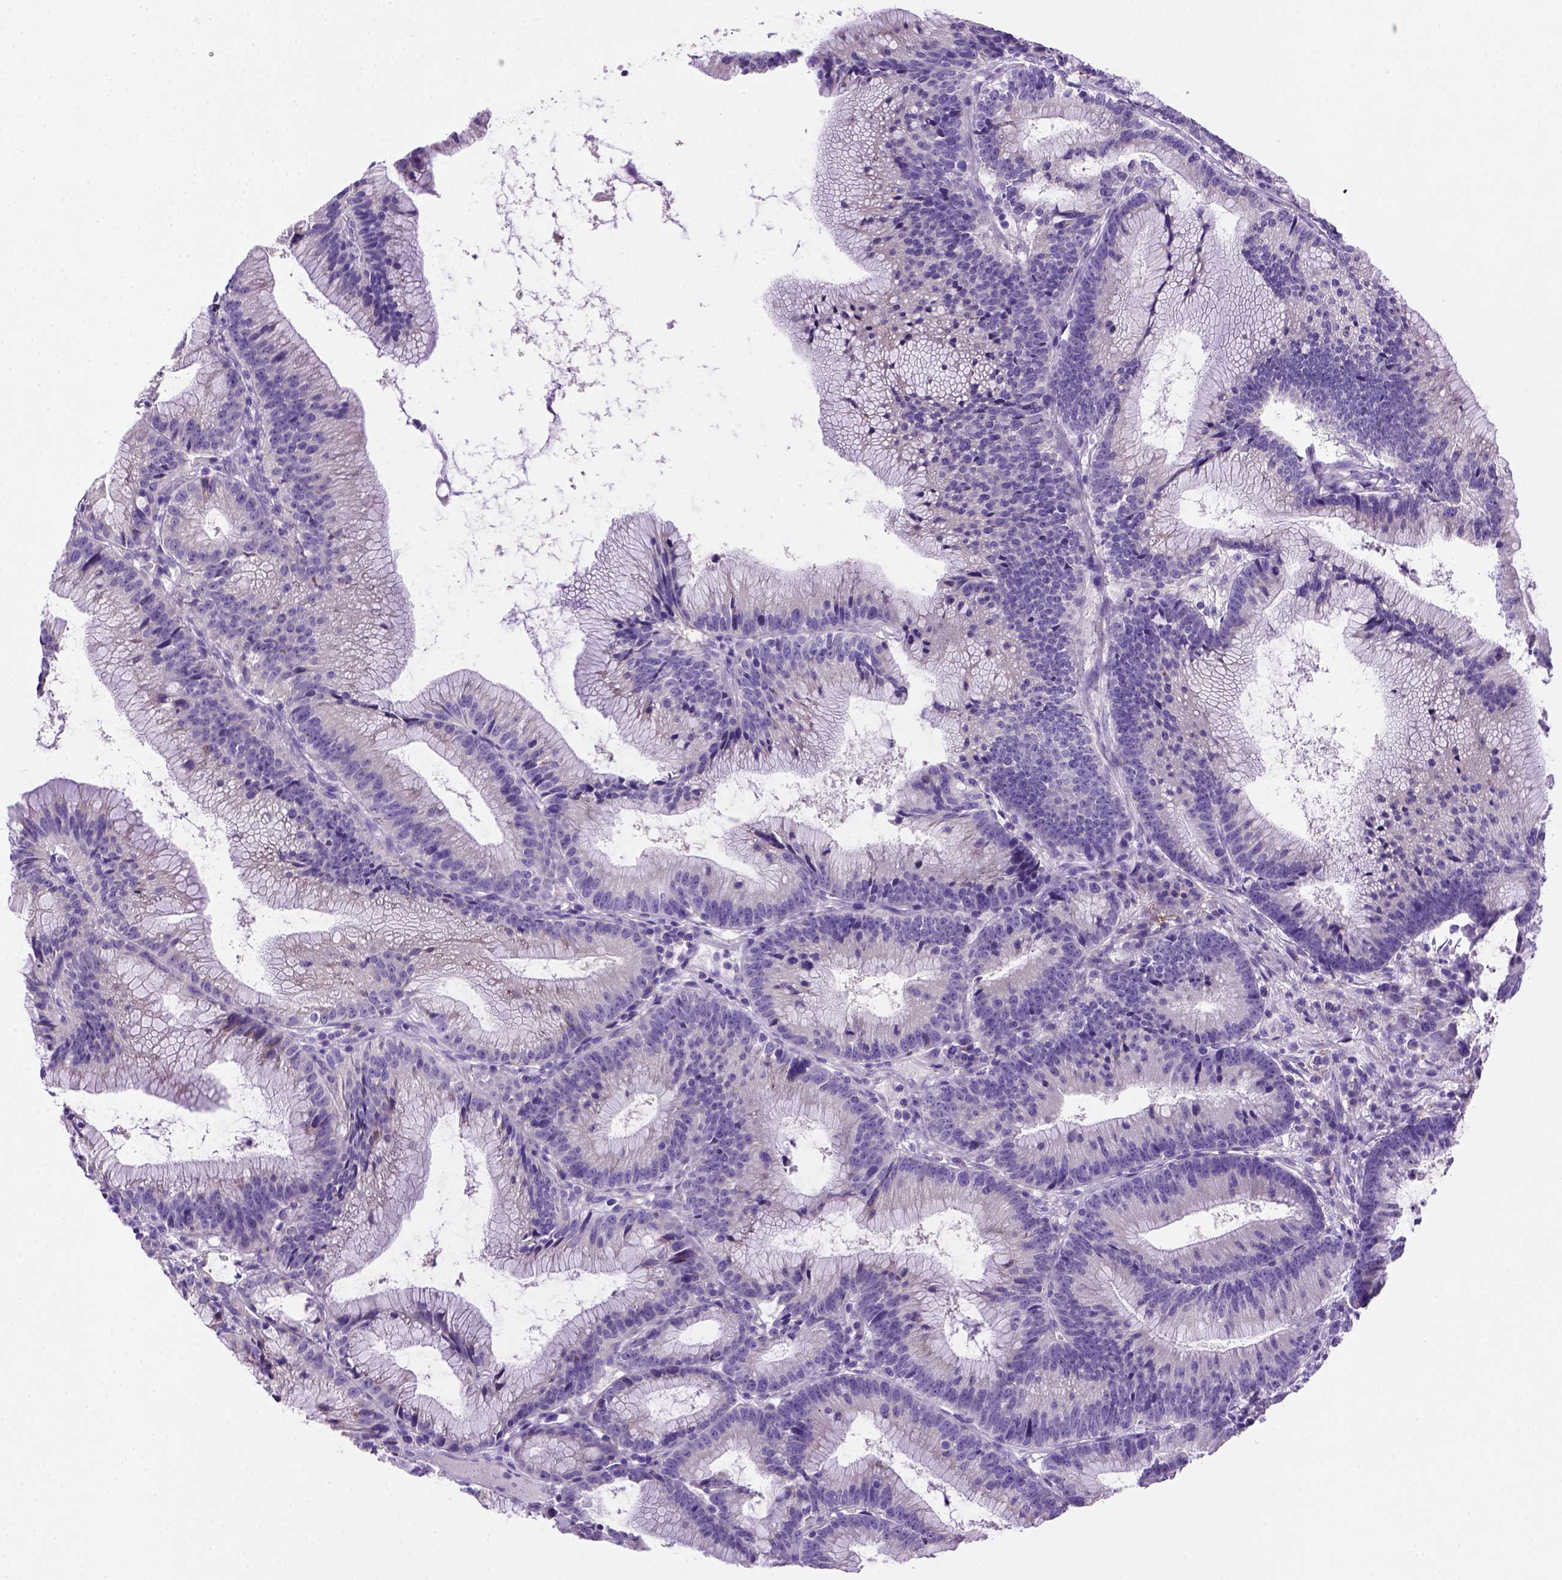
{"staining": {"intensity": "negative", "quantity": "none", "location": "none"}, "tissue": "colorectal cancer", "cell_type": "Tumor cells", "image_type": "cancer", "snomed": [{"axis": "morphology", "description": "Adenocarcinoma, NOS"}, {"axis": "topography", "description": "Colon"}], "caption": "The immunohistochemistry (IHC) micrograph has no significant staining in tumor cells of adenocarcinoma (colorectal) tissue. (DAB immunohistochemistry, high magnification).", "gene": "SIRPD", "patient": {"sex": "female", "age": 78}}